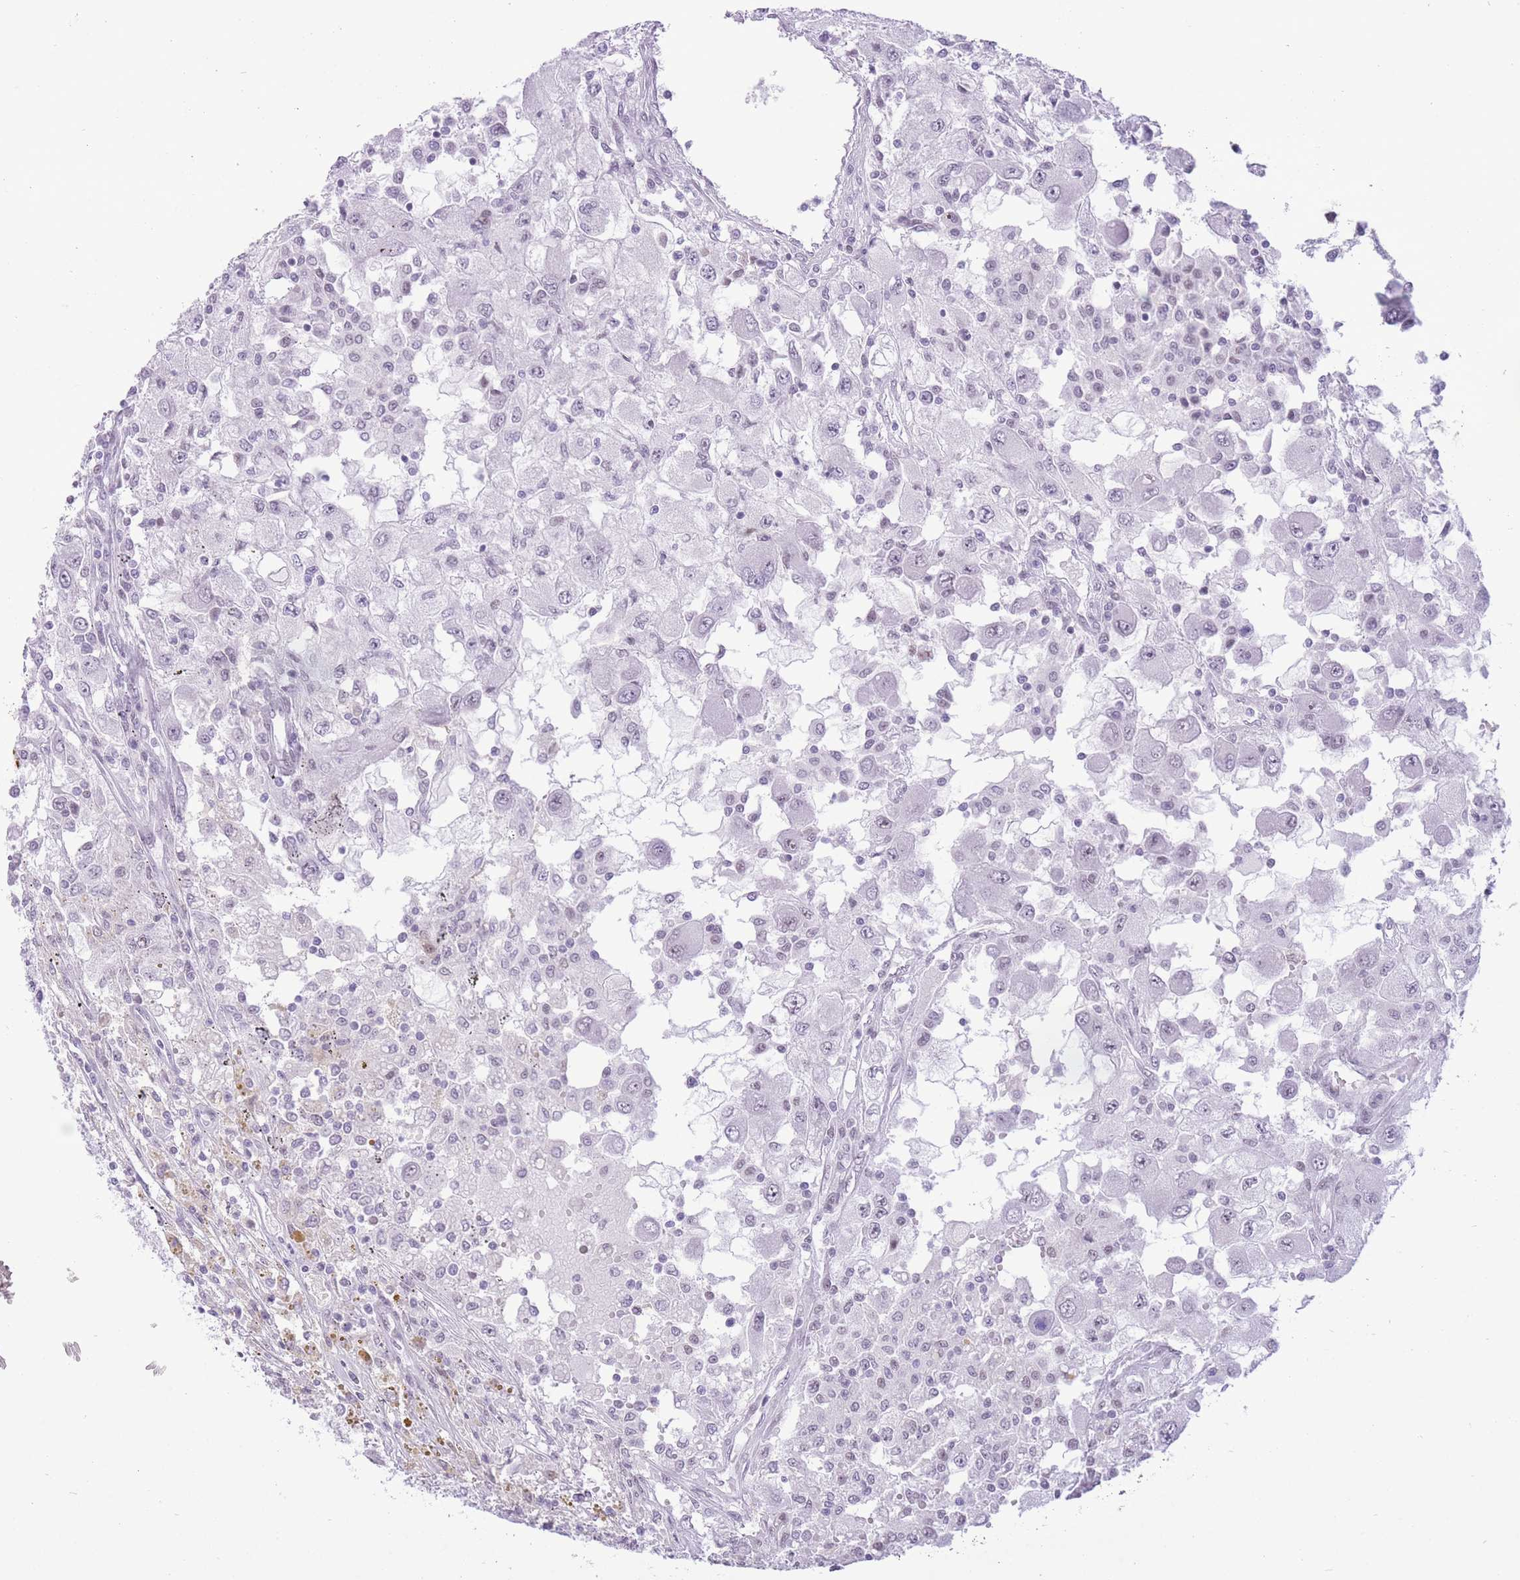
{"staining": {"intensity": "negative", "quantity": "none", "location": "none"}, "tissue": "renal cancer", "cell_type": "Tumor cells", "image_type": "cancer", "snomed": [{"axis": "morphology", "description": "Adenocarcinoma, NOS"}, {"axis": "topography", "description": "Kidney"}], "caption": "Immunohistochemical staining of human renal cancer shows no significant staining in tumor cells.", "gene": "ZBED5", "patient": {"sex": "female", "age": 67}}